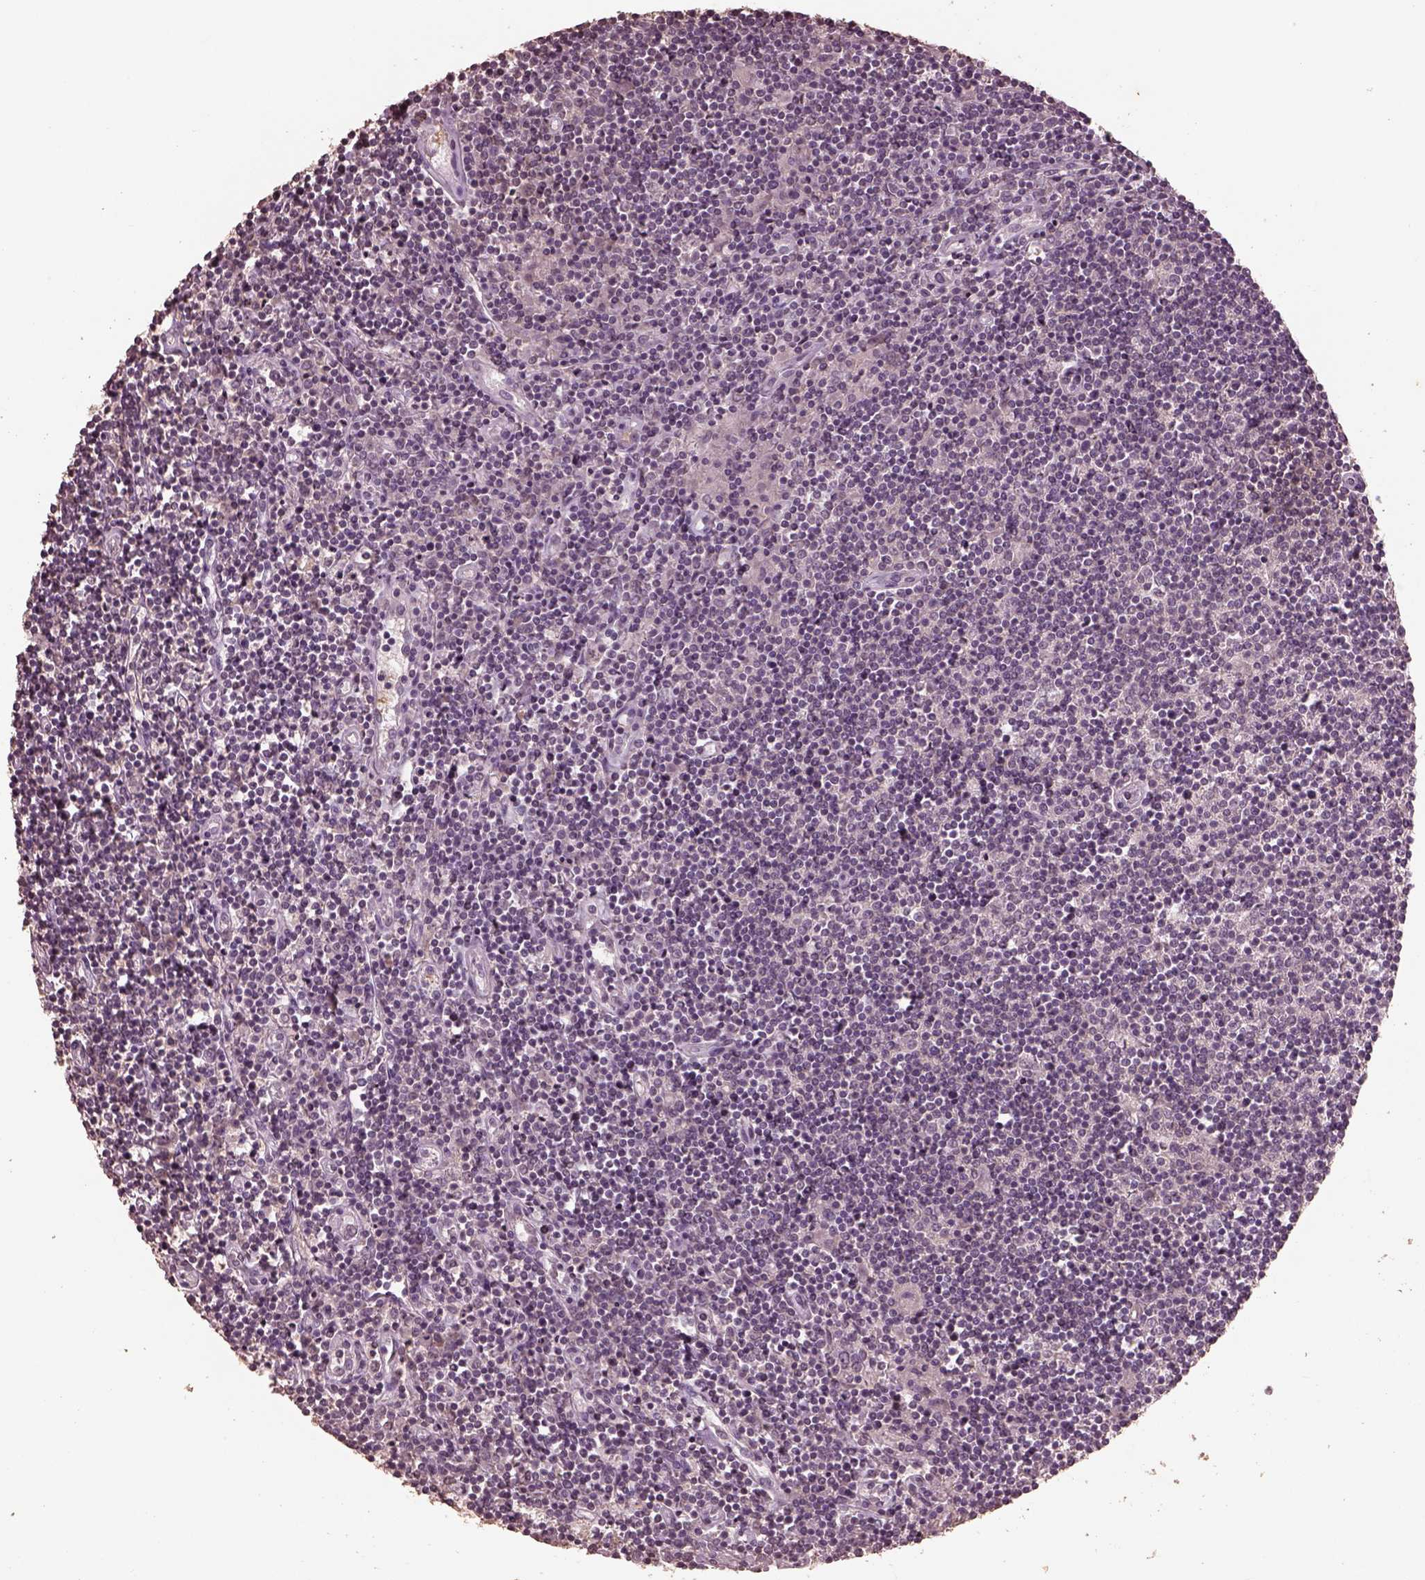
{"staining": {"intensity": "negative", "quantity": "none", "location": "none"}, "tissue": "lymphoma", "cell_type": "Tumor cells", "image_type": "cancer", "snomed": [{"axis": "morphology", "description": "Hodgkin's disease, NOS"}, {"axis": "topography", "description": "Lymph node"}], "caption": "IHC of Hodgkin's disease displays no staining in tumor cells. (Immunohistochemistry (ihc), brightfield microscopy, high magnification).", "gene": "CPT1C", "patient": {"sex": "male", "age": 40}}